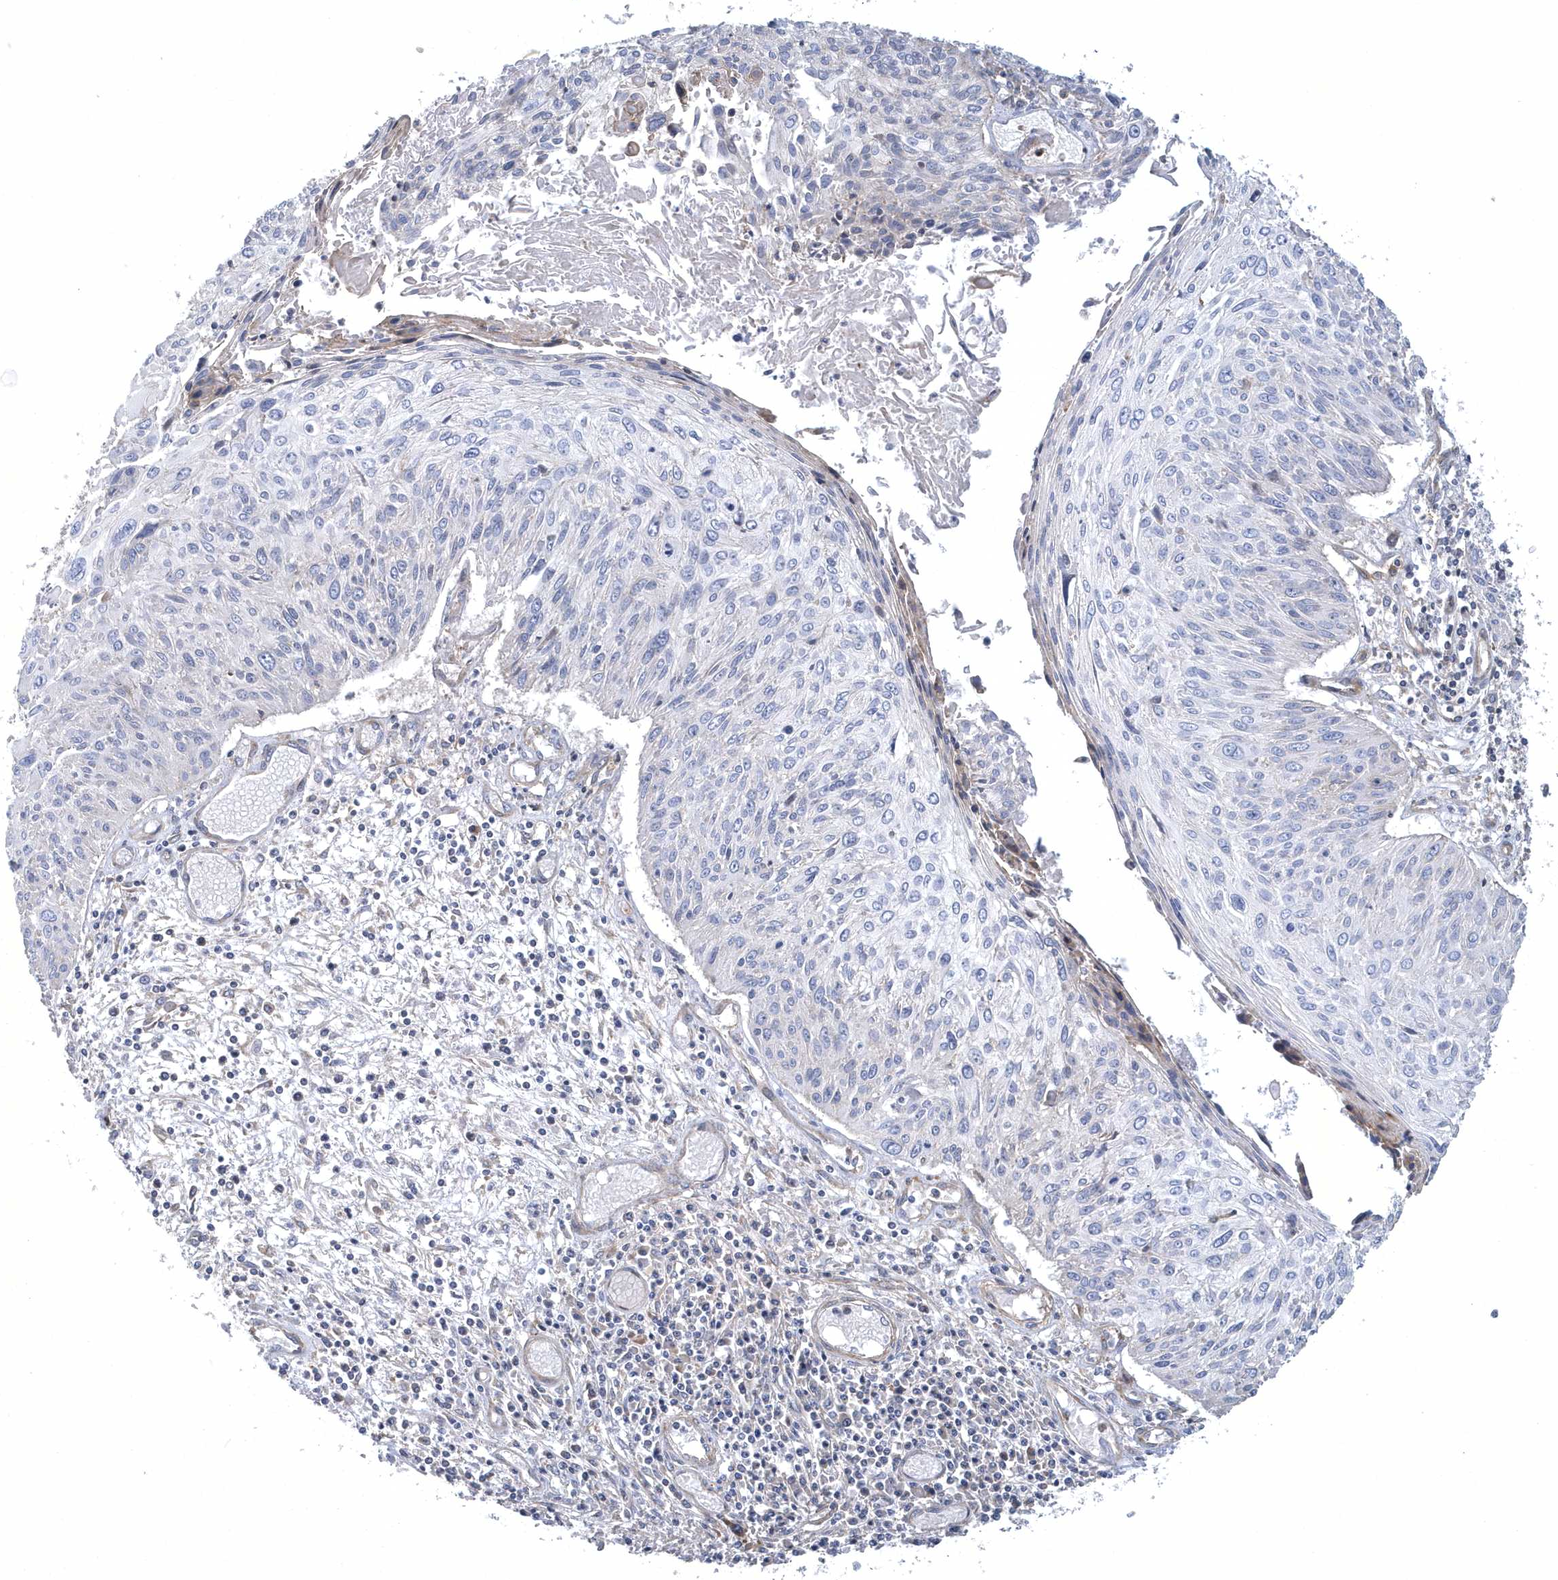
{"staining": {"intensity": "negative", "quantity": "none", "location": "none"}, "tissue": "cervical cancer", "cell_type": "Tumor cells", "image_type": "cancer", "snomed": [{"axis": "morphology", "description": "Squamous cell carcinoma, NOS"}, {"axis": "topography", "description": "Cervix"}], "caption": "Tumor cells are negative for brown protein staining in cervical cancer (squamous cell carcinoma). Nuclei are stained in blue.", "gene": "ARAP2", "patient": {"sex": "female", "age": 51}}